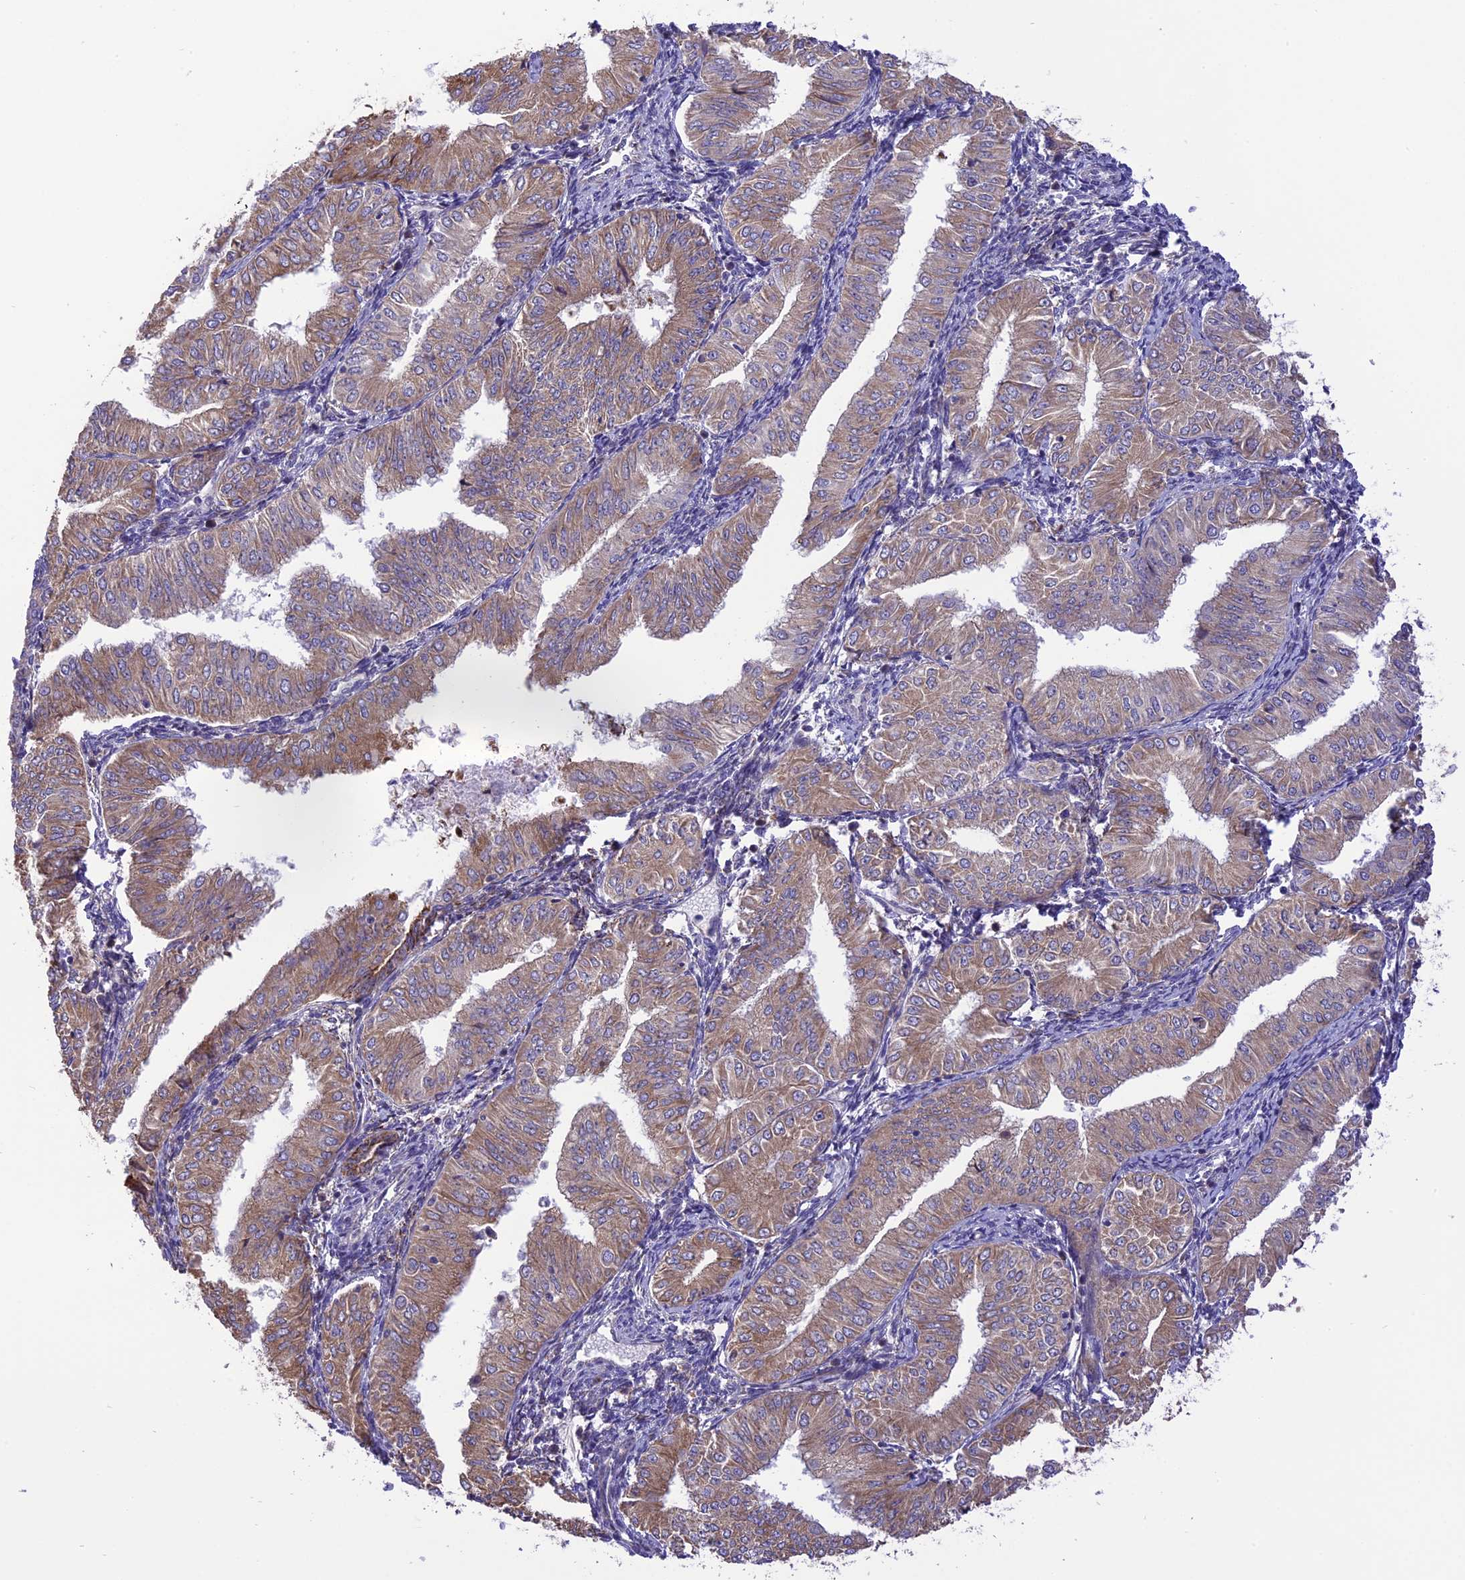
{"staining": {"intensity": "moderate", "quantity": ">75%", "location": "cytoplasmic/membranous"}, "tissue": "endometrial cancer", "cell_type": "Tumor cells", "image_type": "cancer", "snomed": [{"axis": "morphology", "description": "Normal tissue, NOS"}, {"axis": "morphology", "description": "Adenocarcinoma, NOS"}, {"axis": "topography", "description": "Endometrium"}], "caption": "Immunohistochemistry histopathology image of neoplastic tissue: adenocarcinoma (endometrial) stained using immunohistochemistry (IHC) displays medium levels of moderate protein expression localized specifically in the cytoplasmic/membranous of tumor cells, appearing as a cytoplasmic/membranous brown color.", "gene": "ARMCX6", "patient": {"sex": "female", "age": 53}}